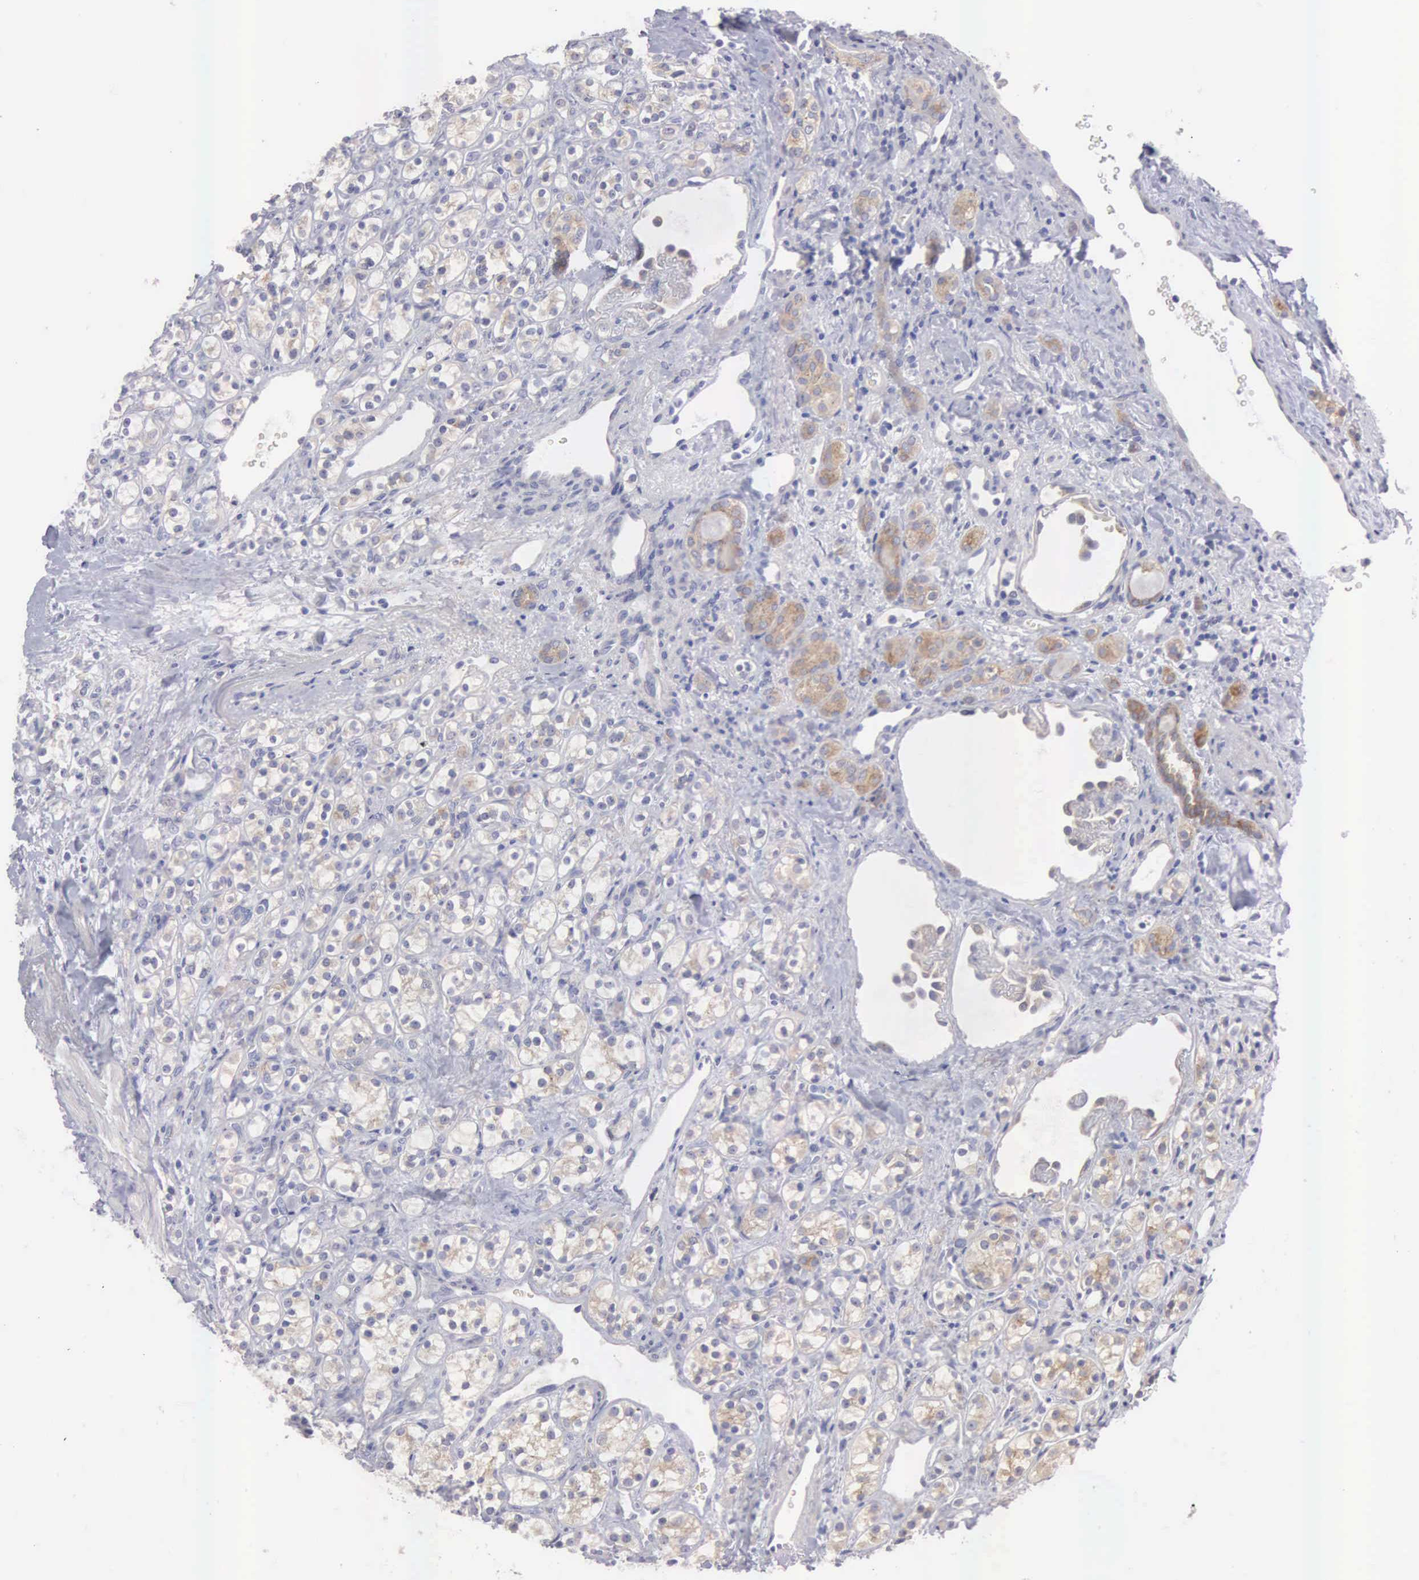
{"staining": {"intensity": "weak", "quantity": "<25%", "location": "cytoplasmic/membranous"}, "tissue": "renal cancer", "cell_type": "Tumor cells", "image_type": "cancer", "snomed": [{"axis": "morphology", "description": "Adenocarcinoma, NOS"}, {"axis": "topography", "description": "Kidney"}], "caption": "Micrograph shows no significant protein expression in tumor cells of renal cancer (adenocarcinoma). The staining was performed using DAB to visualize the protein expression in brown, while the nuclei were stained in blue with hematoxylin (Magnification: 20x).", "gene": "CEP170B", "patient": {"sex": "male", "age": 77}}